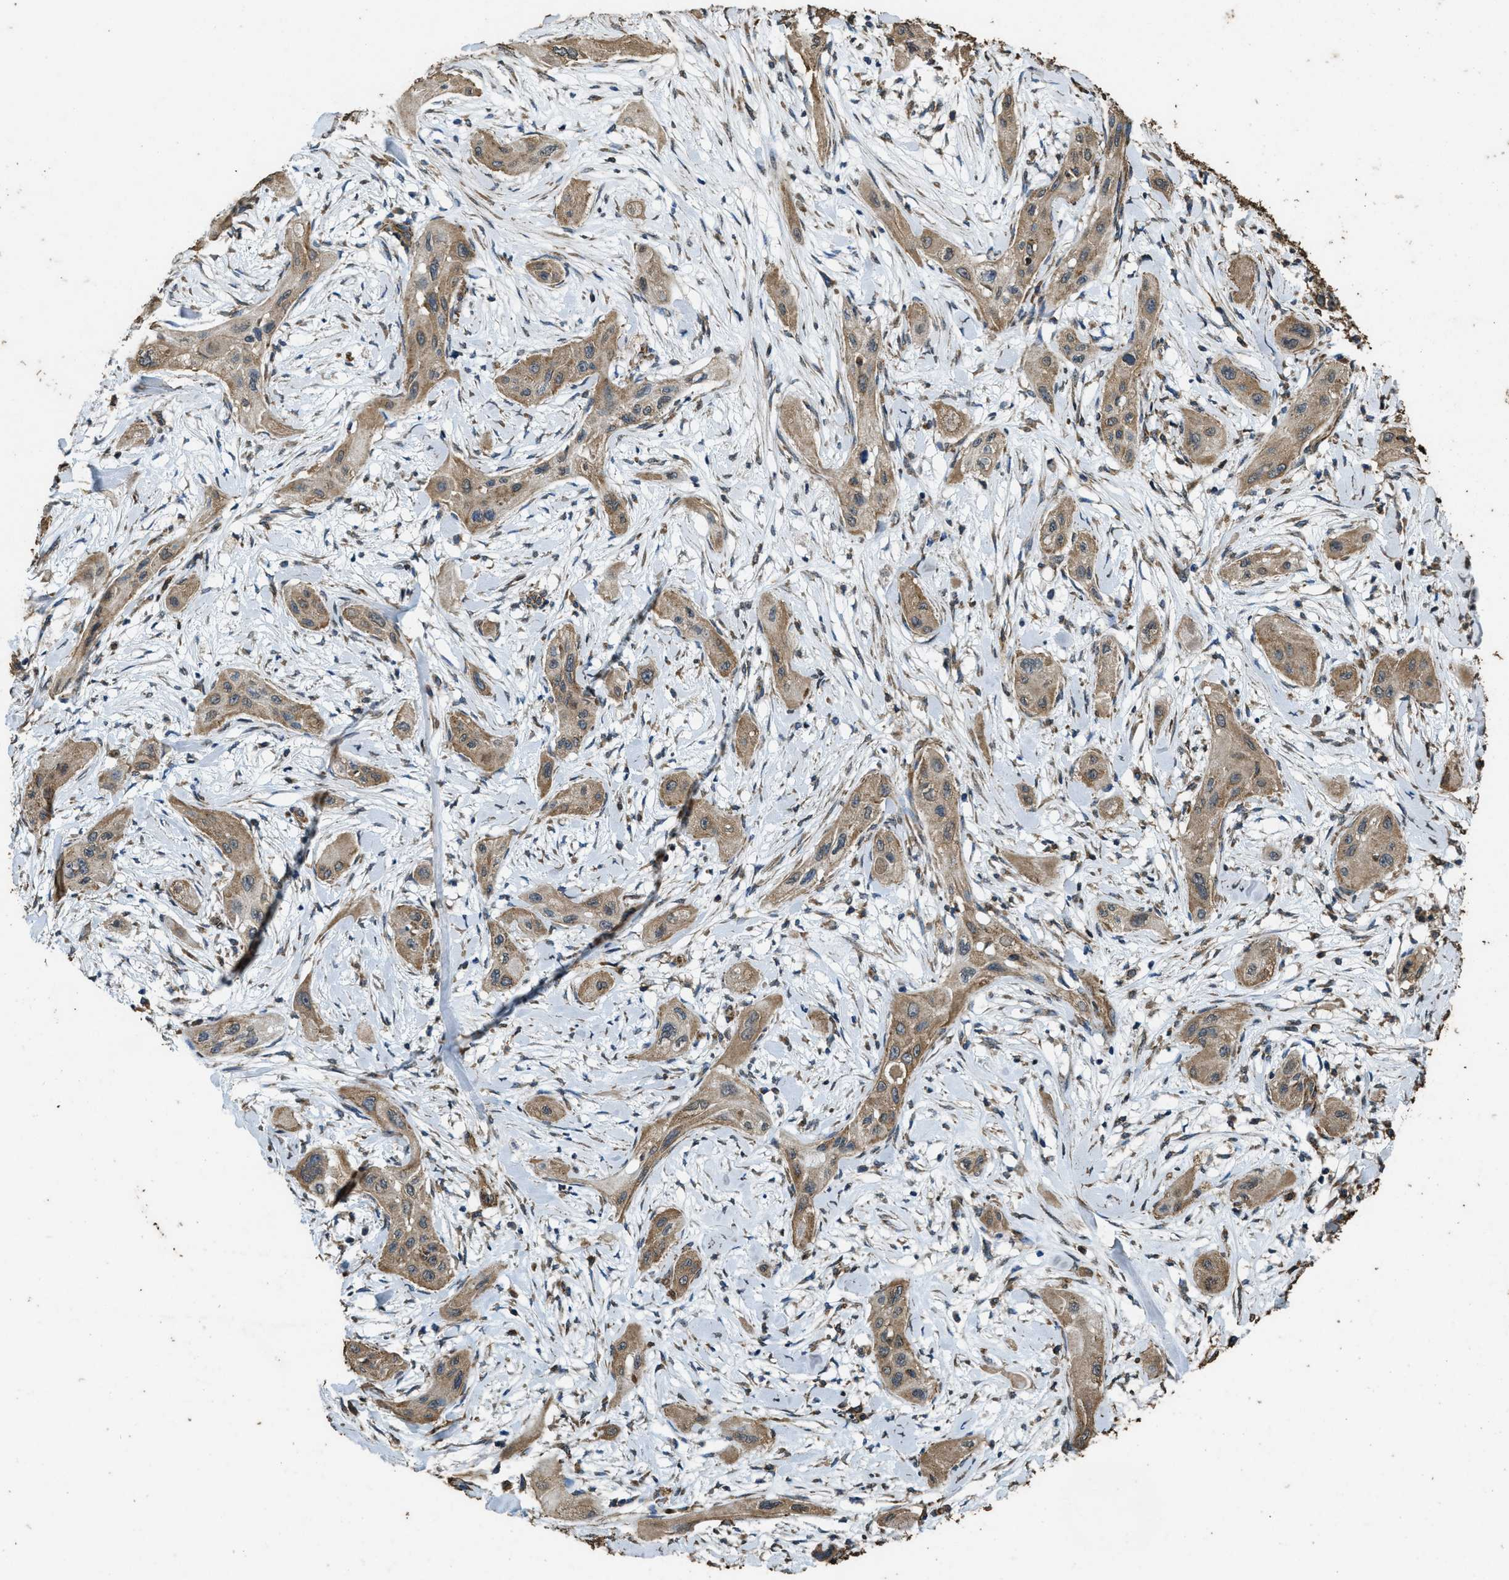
{"staining": {"intensity": "moderate", "quantity": ">75%", "location": "cytoplasmic/membranous"}, "tissue": "lung cancer", "cell_type": "Tumor cells", "image_type": "cancer", "snomed": [{"axis": "morphology", "description": "Squamous cell carcinoma, NOS"}, {"axis": "topography", "description": "Lung"}], "caption": "Immunohistochemistry image of lung cancer (squamous cell carcinoma) stained for a protein (brown), which exhibits medium levels of moderate cytoplasmic/membranous expression in approximately >75% of tumor cells.", "gene": "CYRIA", "patient": {"sex": "female", "age": 47}}